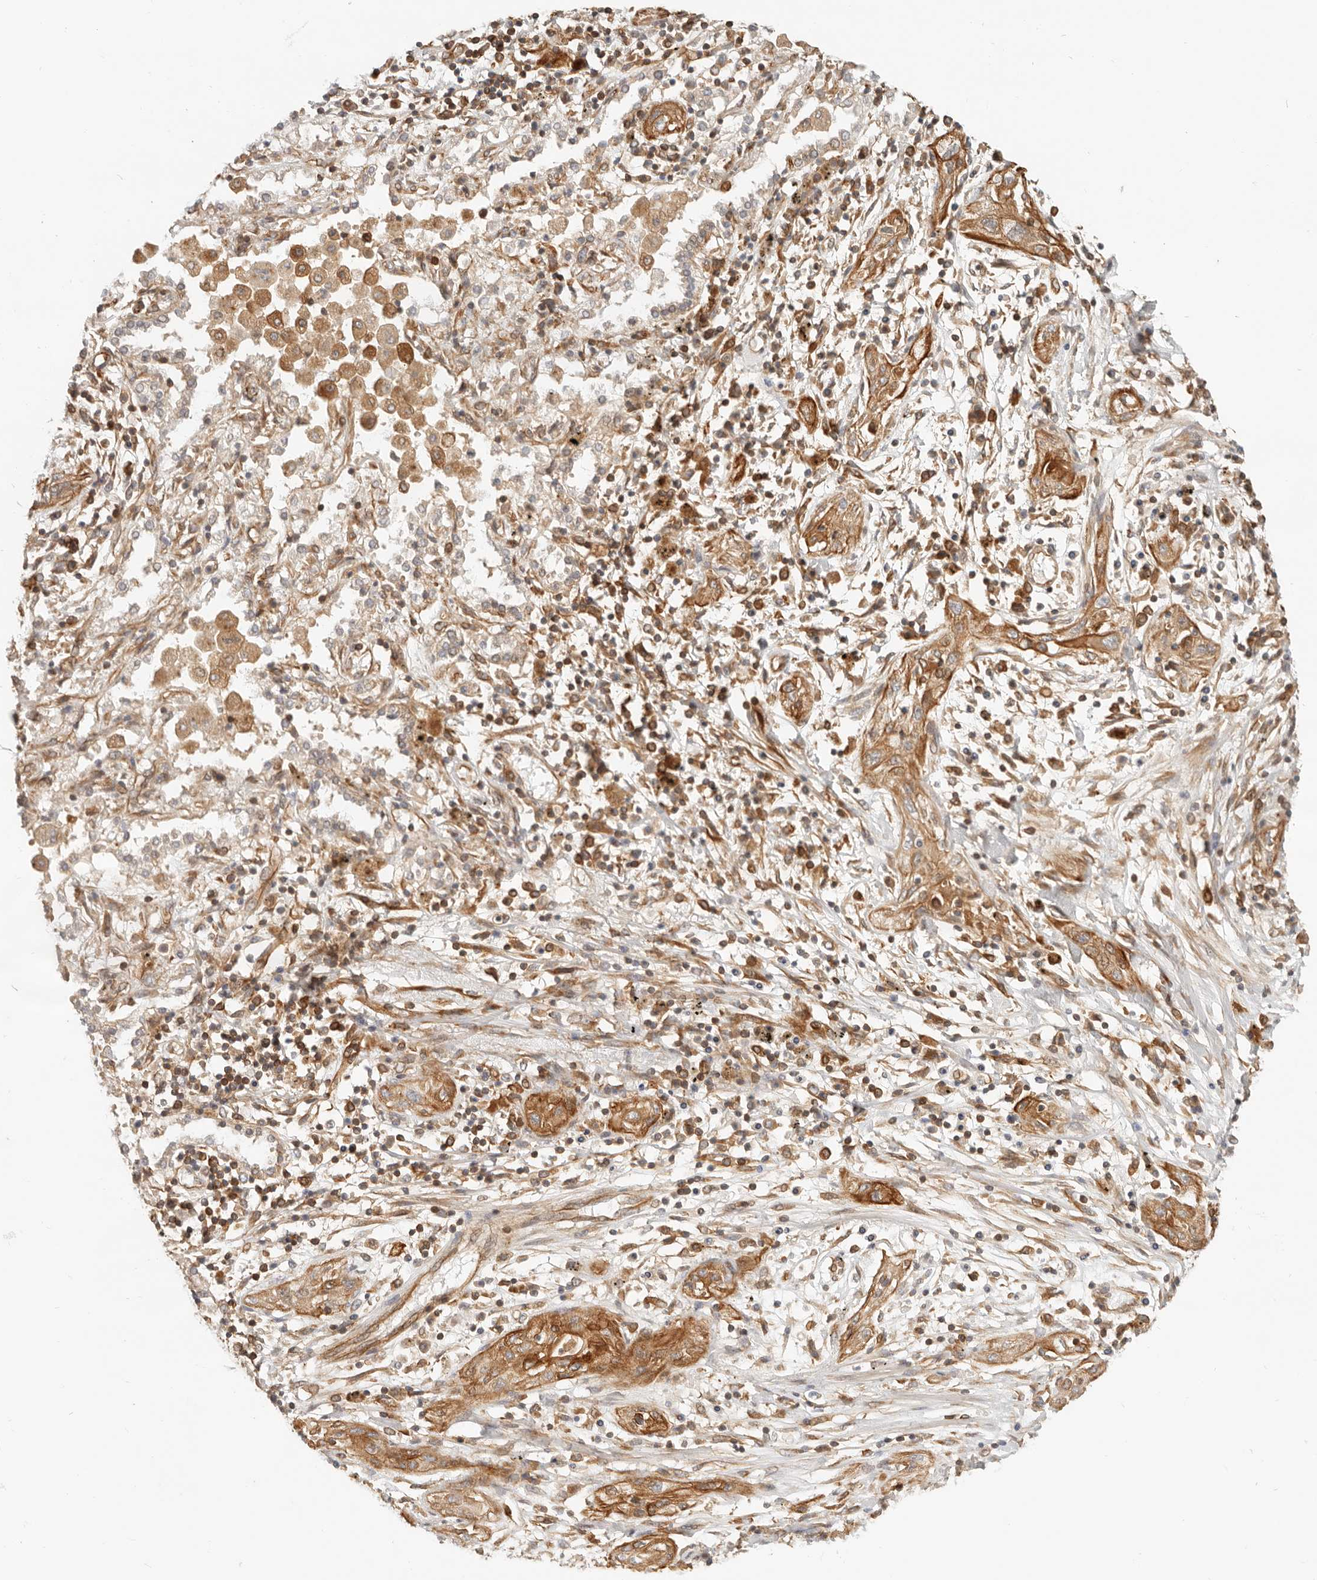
{"staining": {"intensity": "moderate", "quantity": ">75%", "location": "cytoplasmic/membranous"}, "tissue": "lung cancer", "cell_type": "Tumor cells", "image_type": "cancer", "snomed": [{"axis": "morphology", "description": "Squamous cell carcinoma, NOS"}, {"axis": "topography", "description": "Lung"}], "caption": "Squamous cell carcinoma (lung) stained with immunohistochemistry exhibits moderate cytoplasmic/membranous staining in about >75% of tumor cells. (DAB (3,3'-diaminobenzidine) IHC with brightfield microscopy, high magnification).", "gene": "UFSP1", "patient": {"sex": "female", "age": 47}}